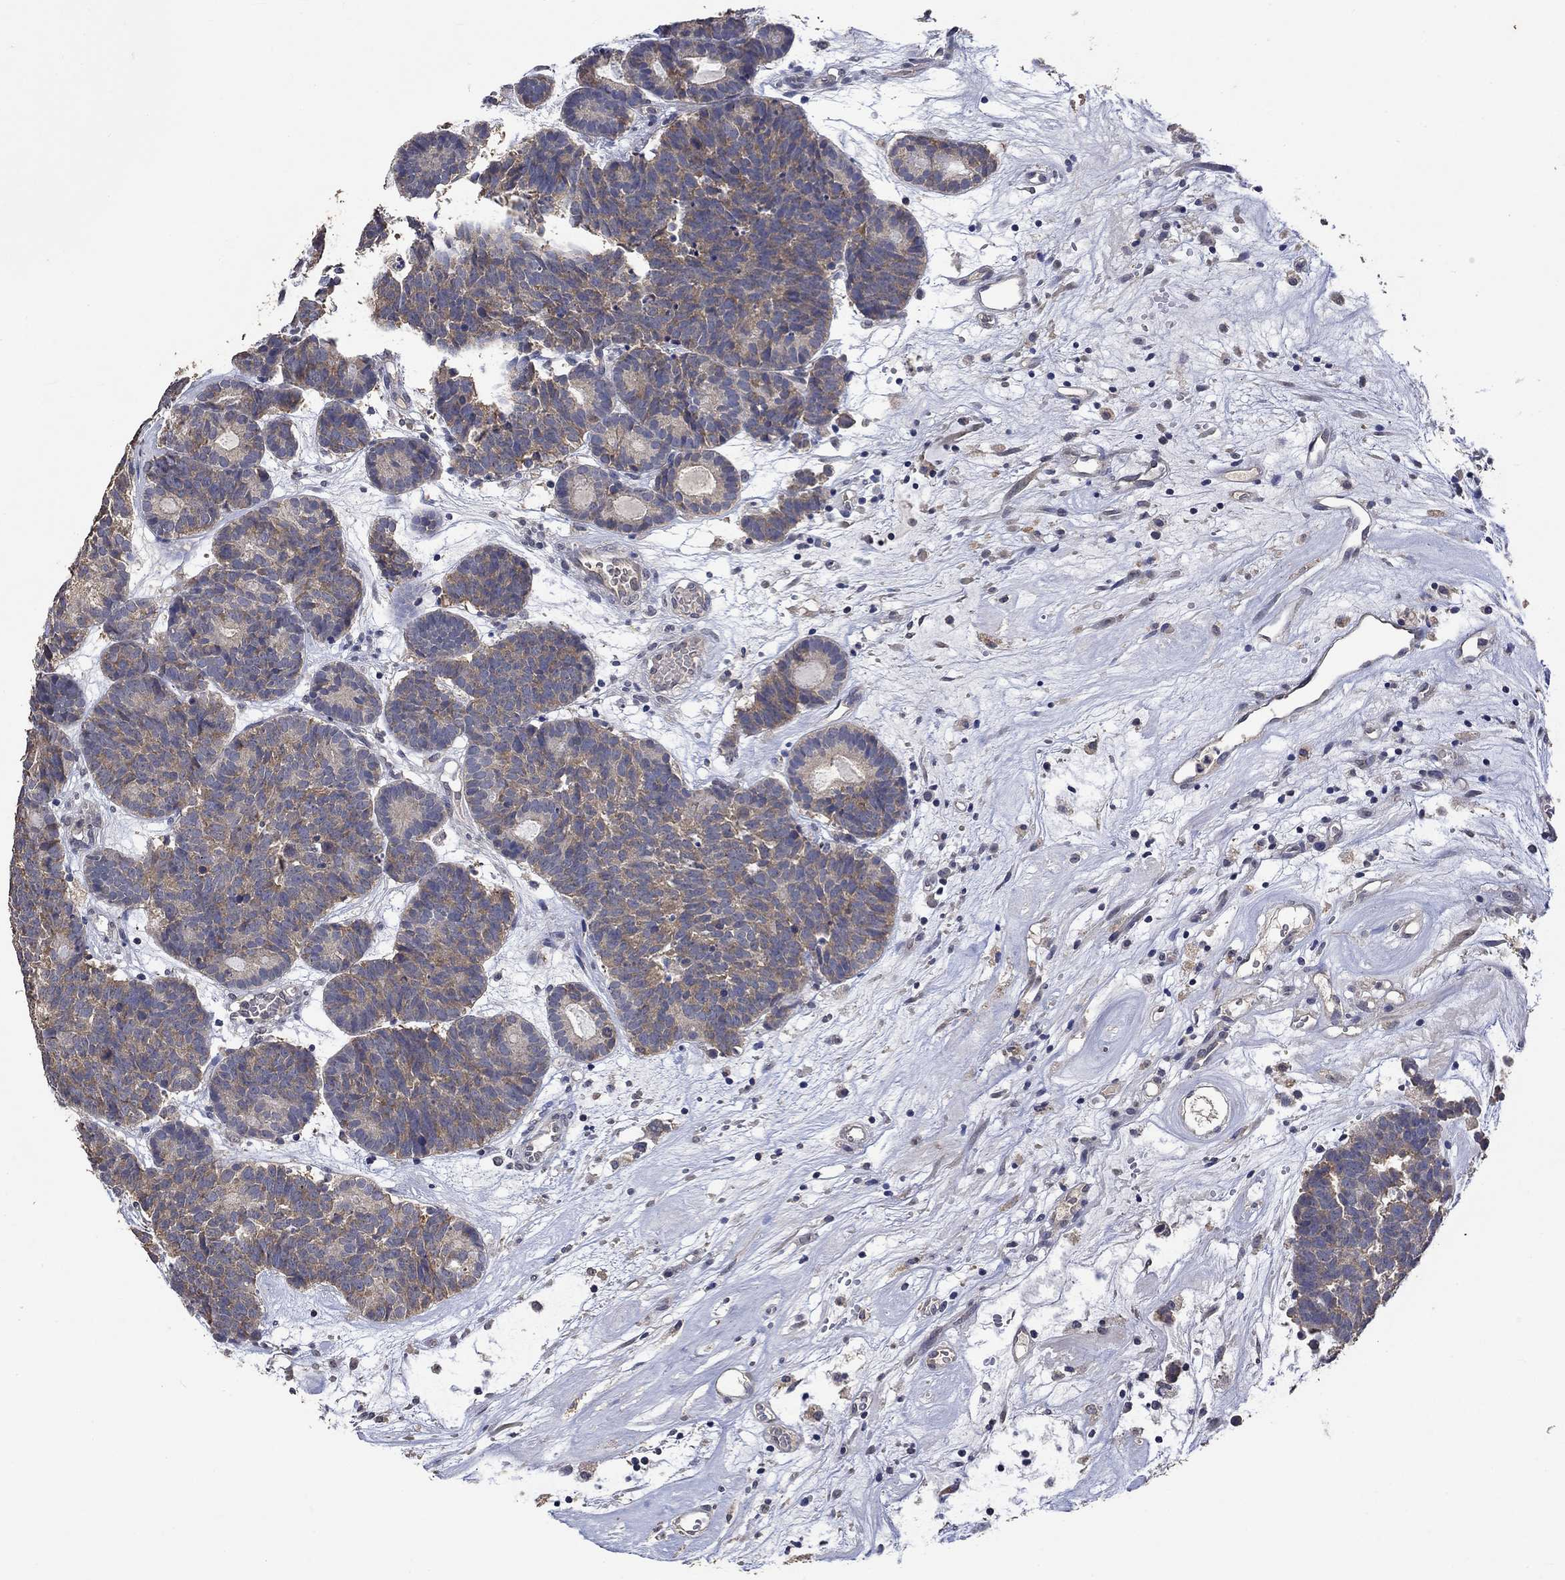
{"staining": {"intensity": "weak", "quantity": "25%-75%", "location": "cytoplasmic/membranous"}, "tissue": "head and neck cancer", "cell_type": "Tumor cells", "image_type": "cancer", "snomed": [{"axis": "morphology", "description": "Adenocarcinoma, NOS"}, {"axis": "topography", "description": "Head-Neck"}], "caption": "Protein staining of head and neck cancer tissue demonstrates weak cytoplasmic/membranous positivity in about 25%-75% of tumor cells.", "gene": "PTPN20", "patient": {"sex": "female", "age": 81}}